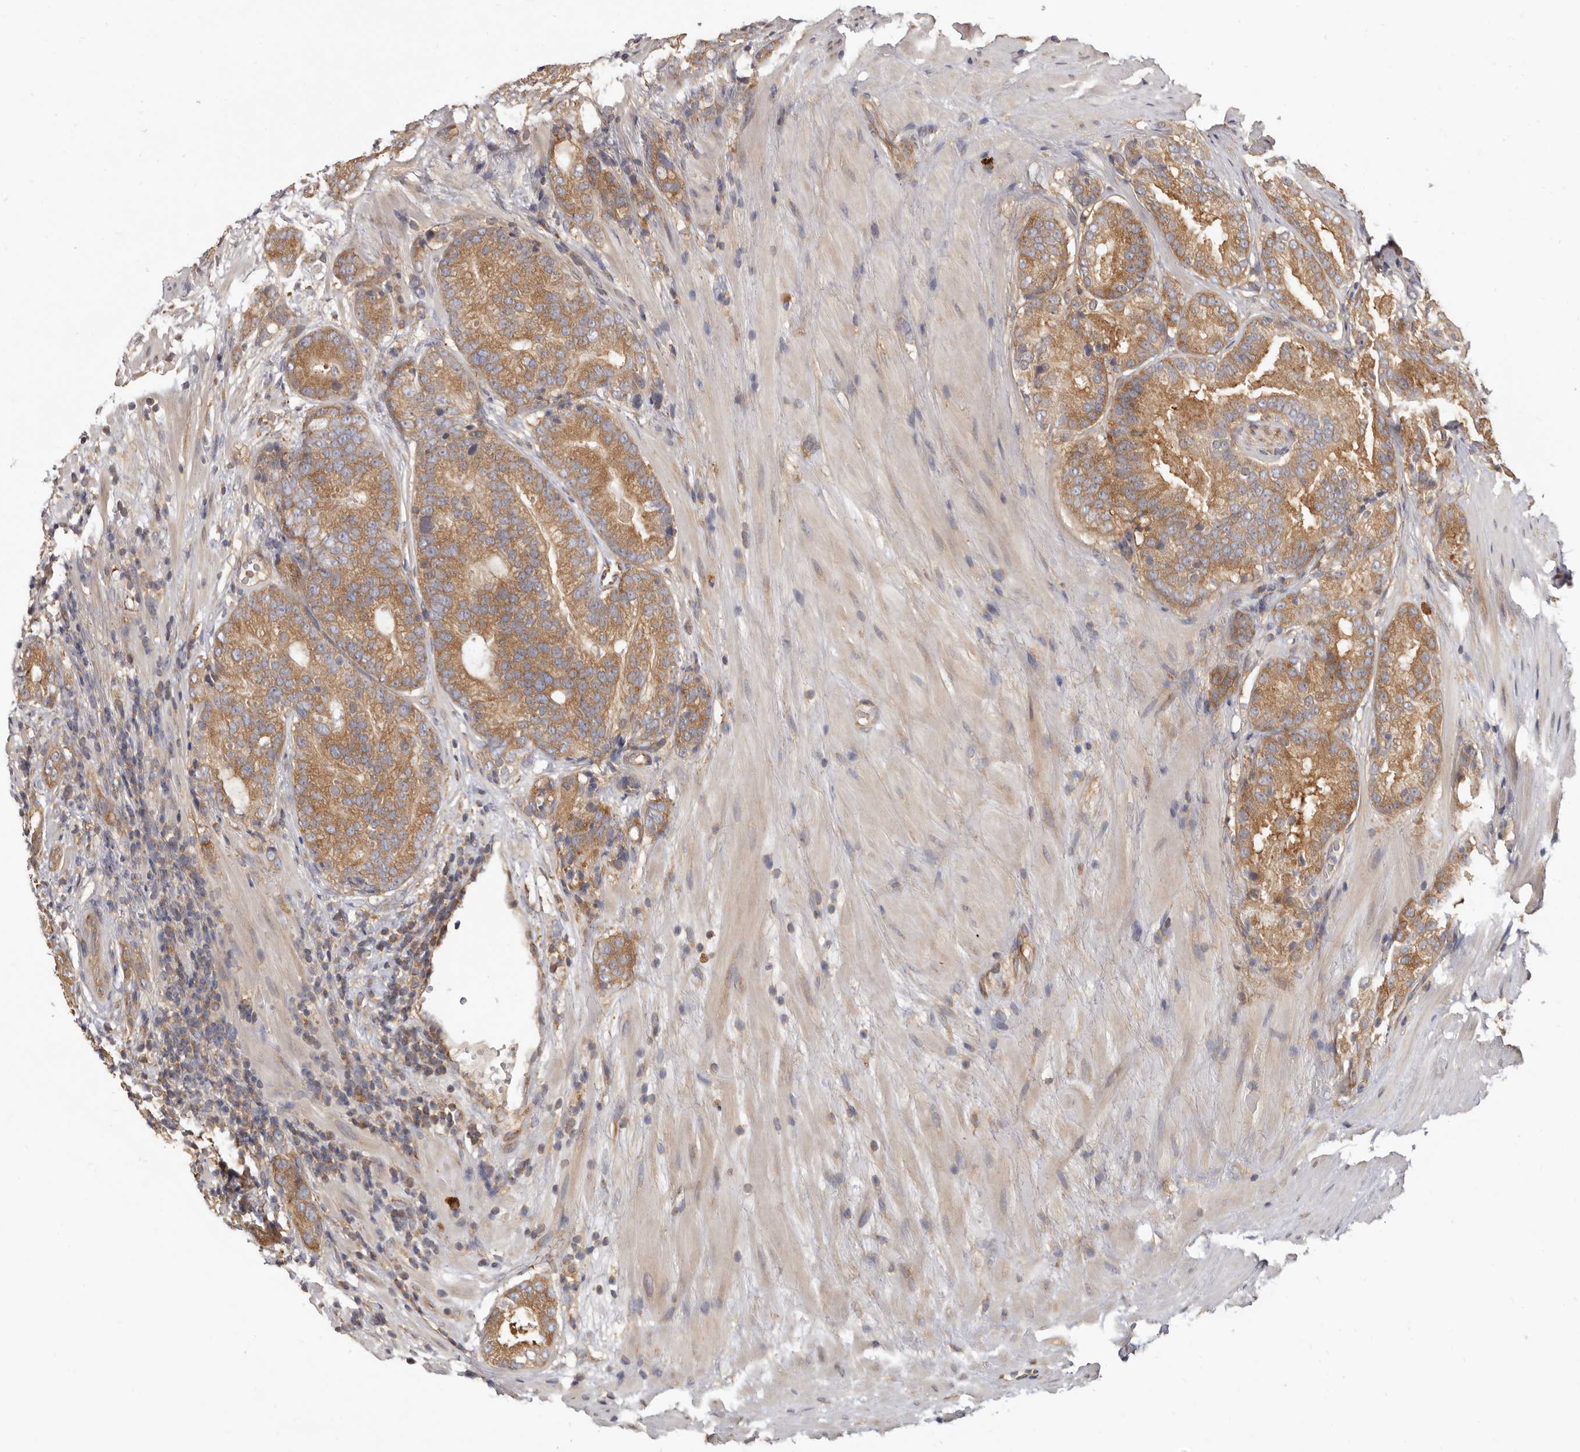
{"staining": {"intensity": "moderate", "quantity": ">75%", "location": "cytoplasmic/membranous"}, "tissue": "prostate cancer", "cell_type": "Tumor cells", "image_type": "cancer", "snomed": [{"axis": "morphology", "description": "Adenocarcinoma, High grade"}, {"axis": "topography", "description": "Prostate"}], "caption": "High-grade adenocarcinoma (prostate) stained for a protein (brown) reveals moderate cytoplasmic/membranous positive positivity in approximately >75% of tumor cells.", "gene": "ADAMTS20", "patient": {"sex": "male", "age": 57}}